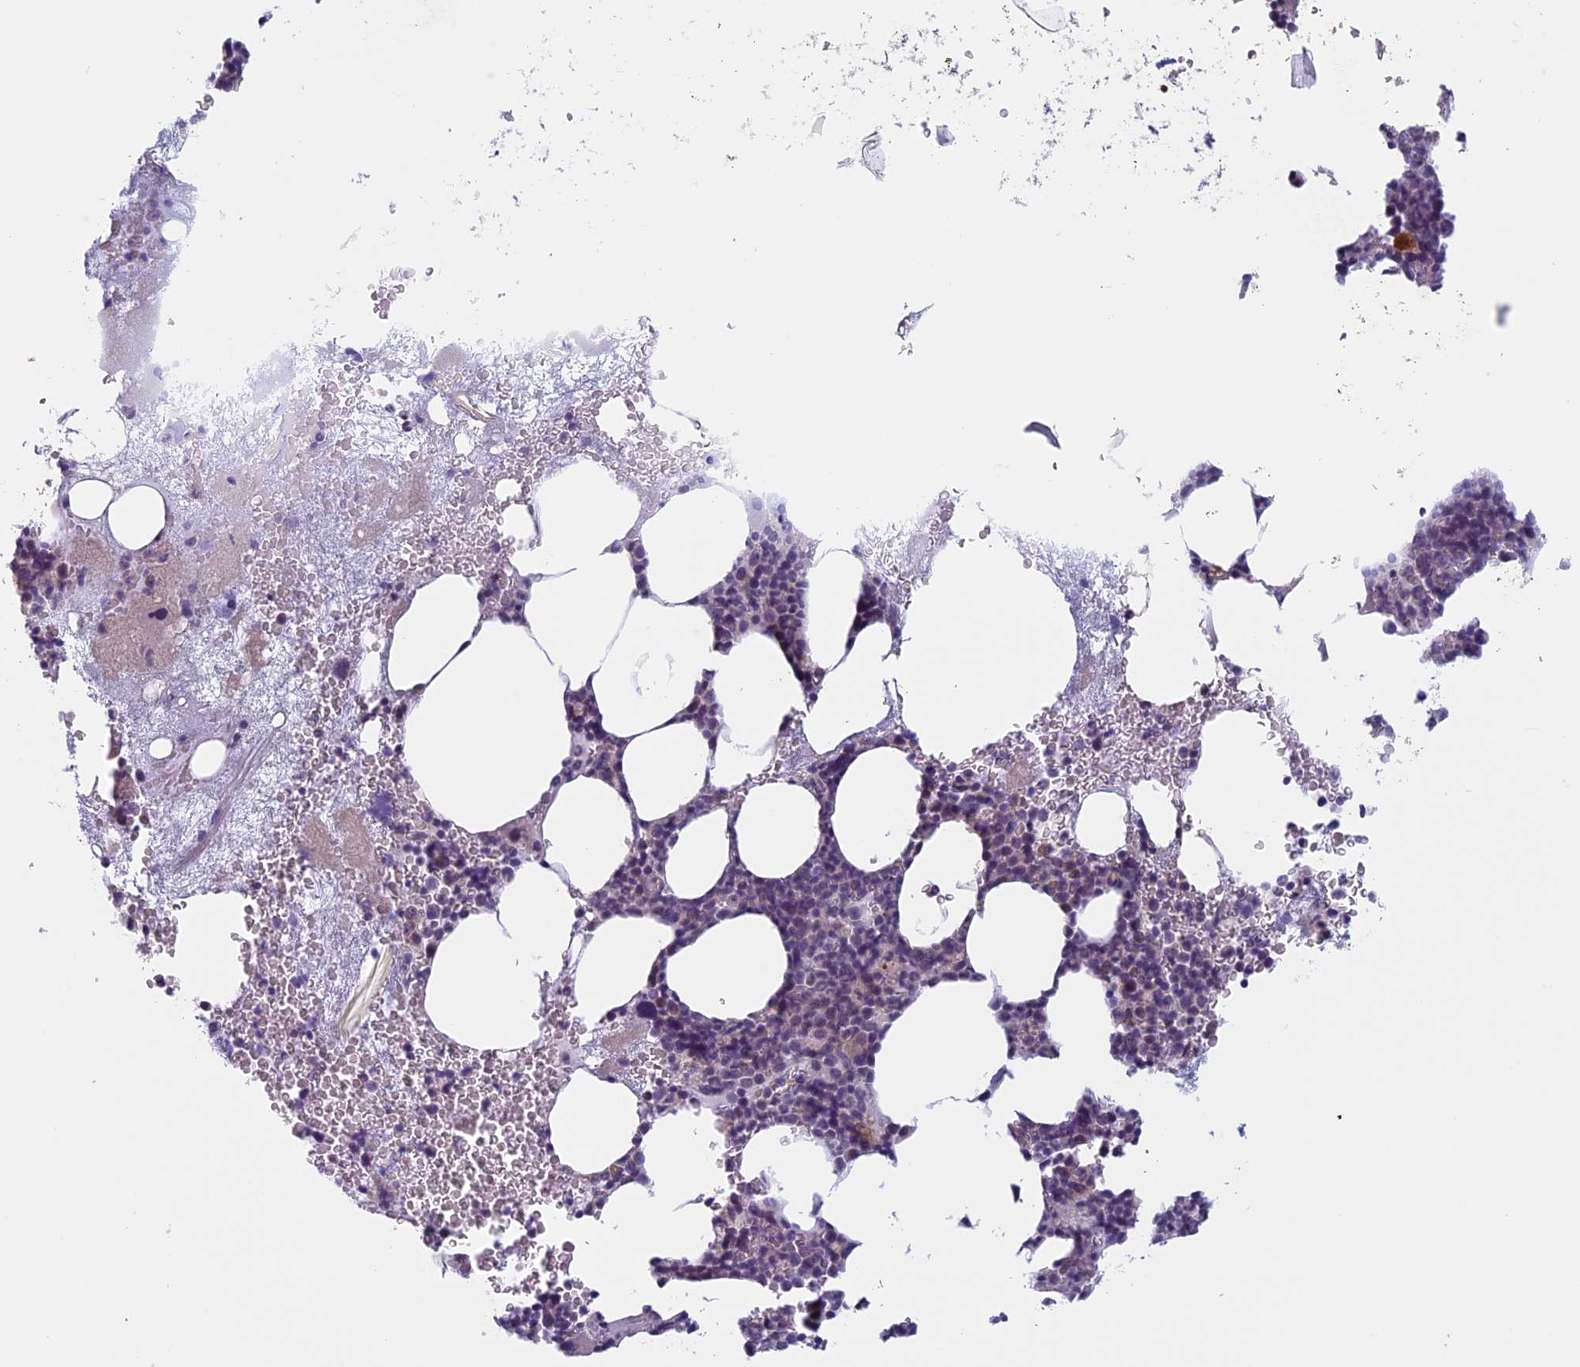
{"staining": {"intensity": "negative", "quantity": "none", "location": "none"}, "tissue": "bone marrow", "cell_type": "Hematopoietic cells", "image_type": "normal", "snomed": [{"axis": "morphology", "description": "Normal tissue, NOS"}, {"axis": "topography", "description": "Bone marrow"}], "caption": "Immunohistochemistry (IHC) of unremarkable human bone marrow exhibits no staining in hematopoietic cells. (DAB (3,3'-diaminobenzidine) immunohistochemistry with hematoxylin counter stain).", "gene": "CNOT6L", "patient": {"sex": "male", "age": 80}}